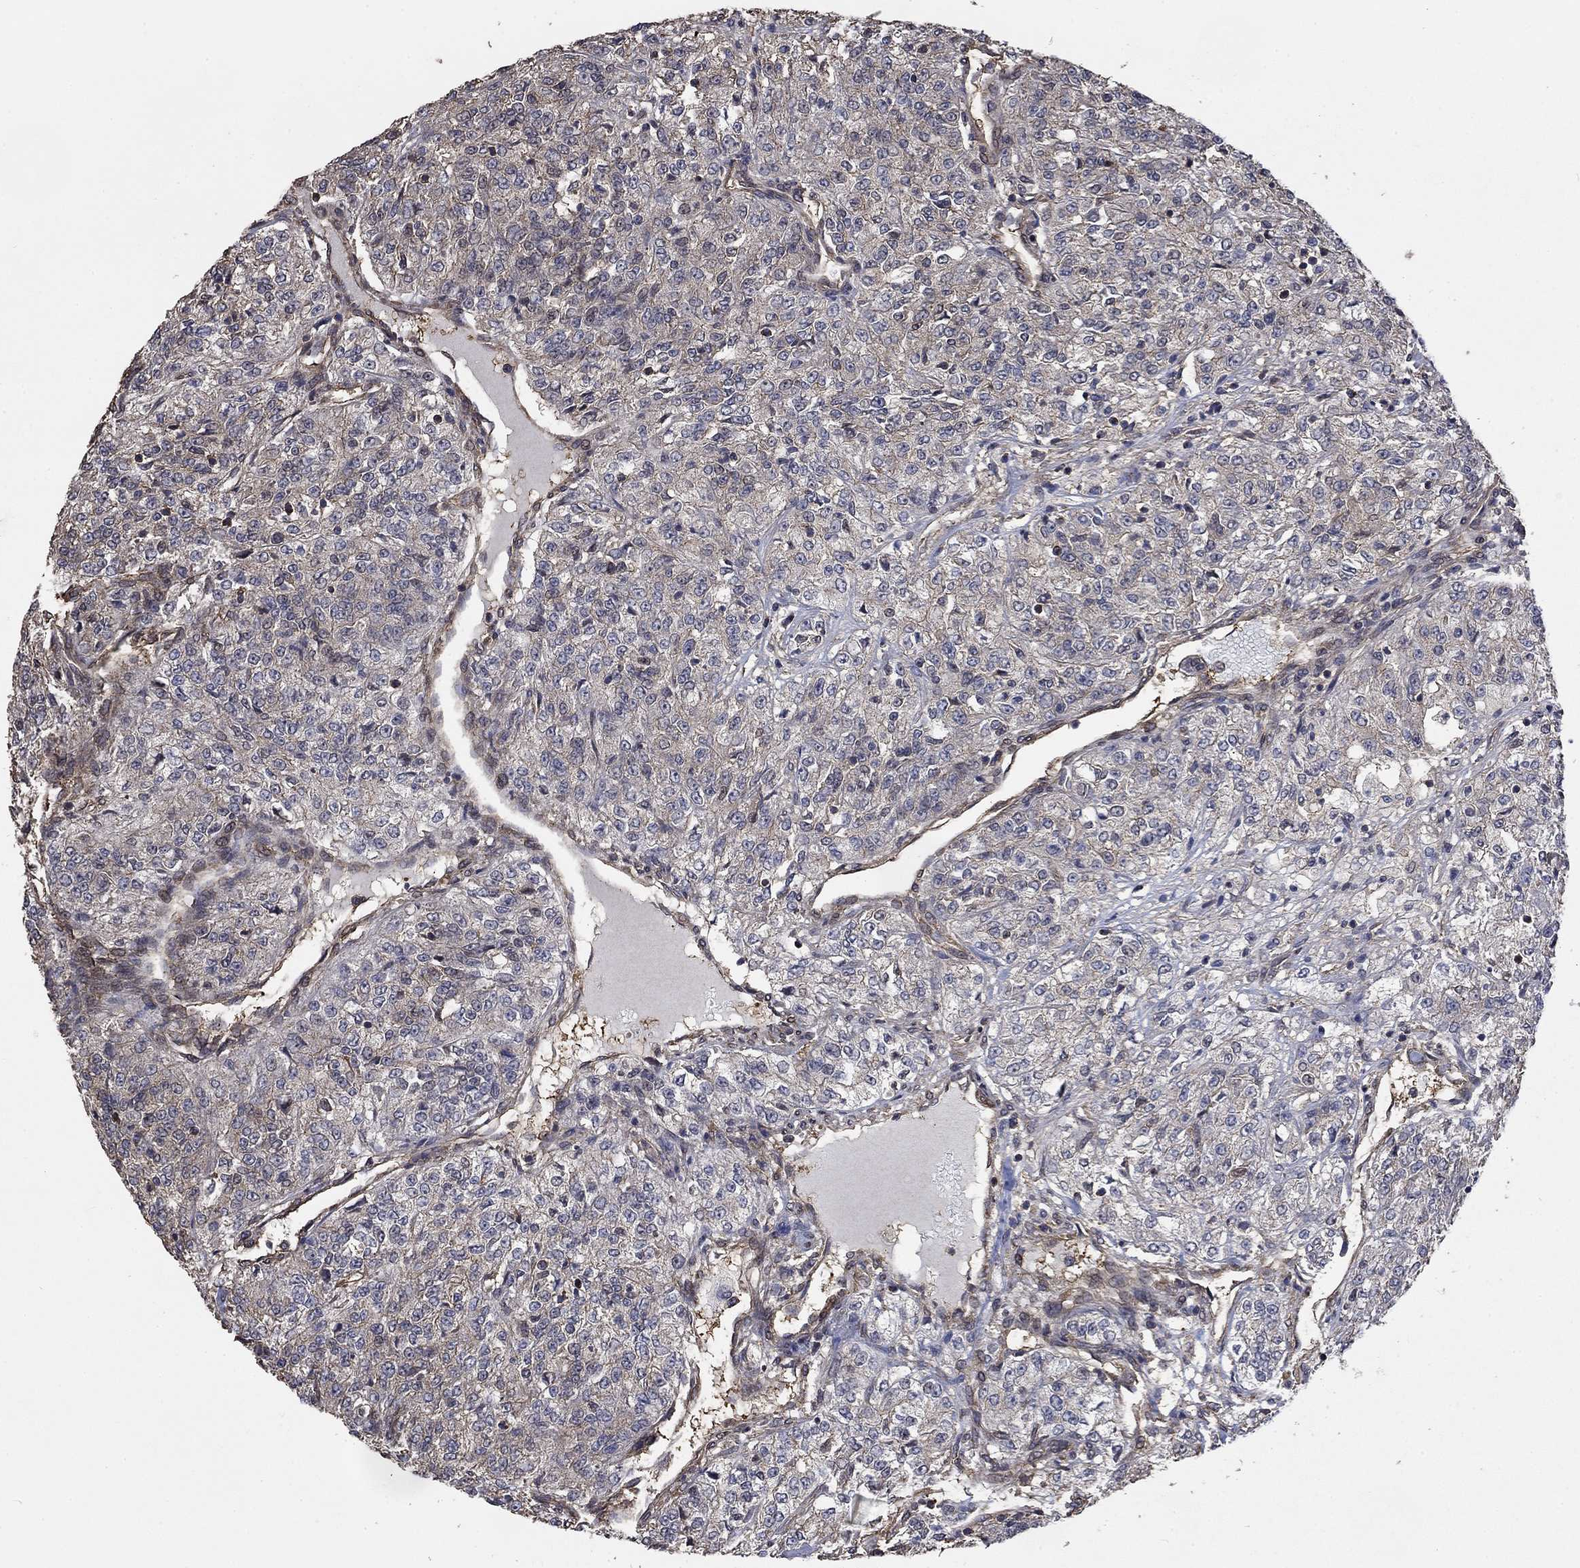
{"staining": {"intensity": "negative", "quantity": "none", "location": "none"}, "tissue": "renal cancer", "cell_type": "Tumor cells", "image_type": "cancer", "snomed": [{"axis": "morphology", "description": "Adenocarcinoma, NOS"}, {"axis": "topography", "description": "Kidney"}], "caption": "Renal adenocarcinoma stained for a protein using immunohistochemistry (IHC) demonstrates no positivity tumor cells.", "gene": "PDE3A", "patient": {"sex": "female", "age": 63}}